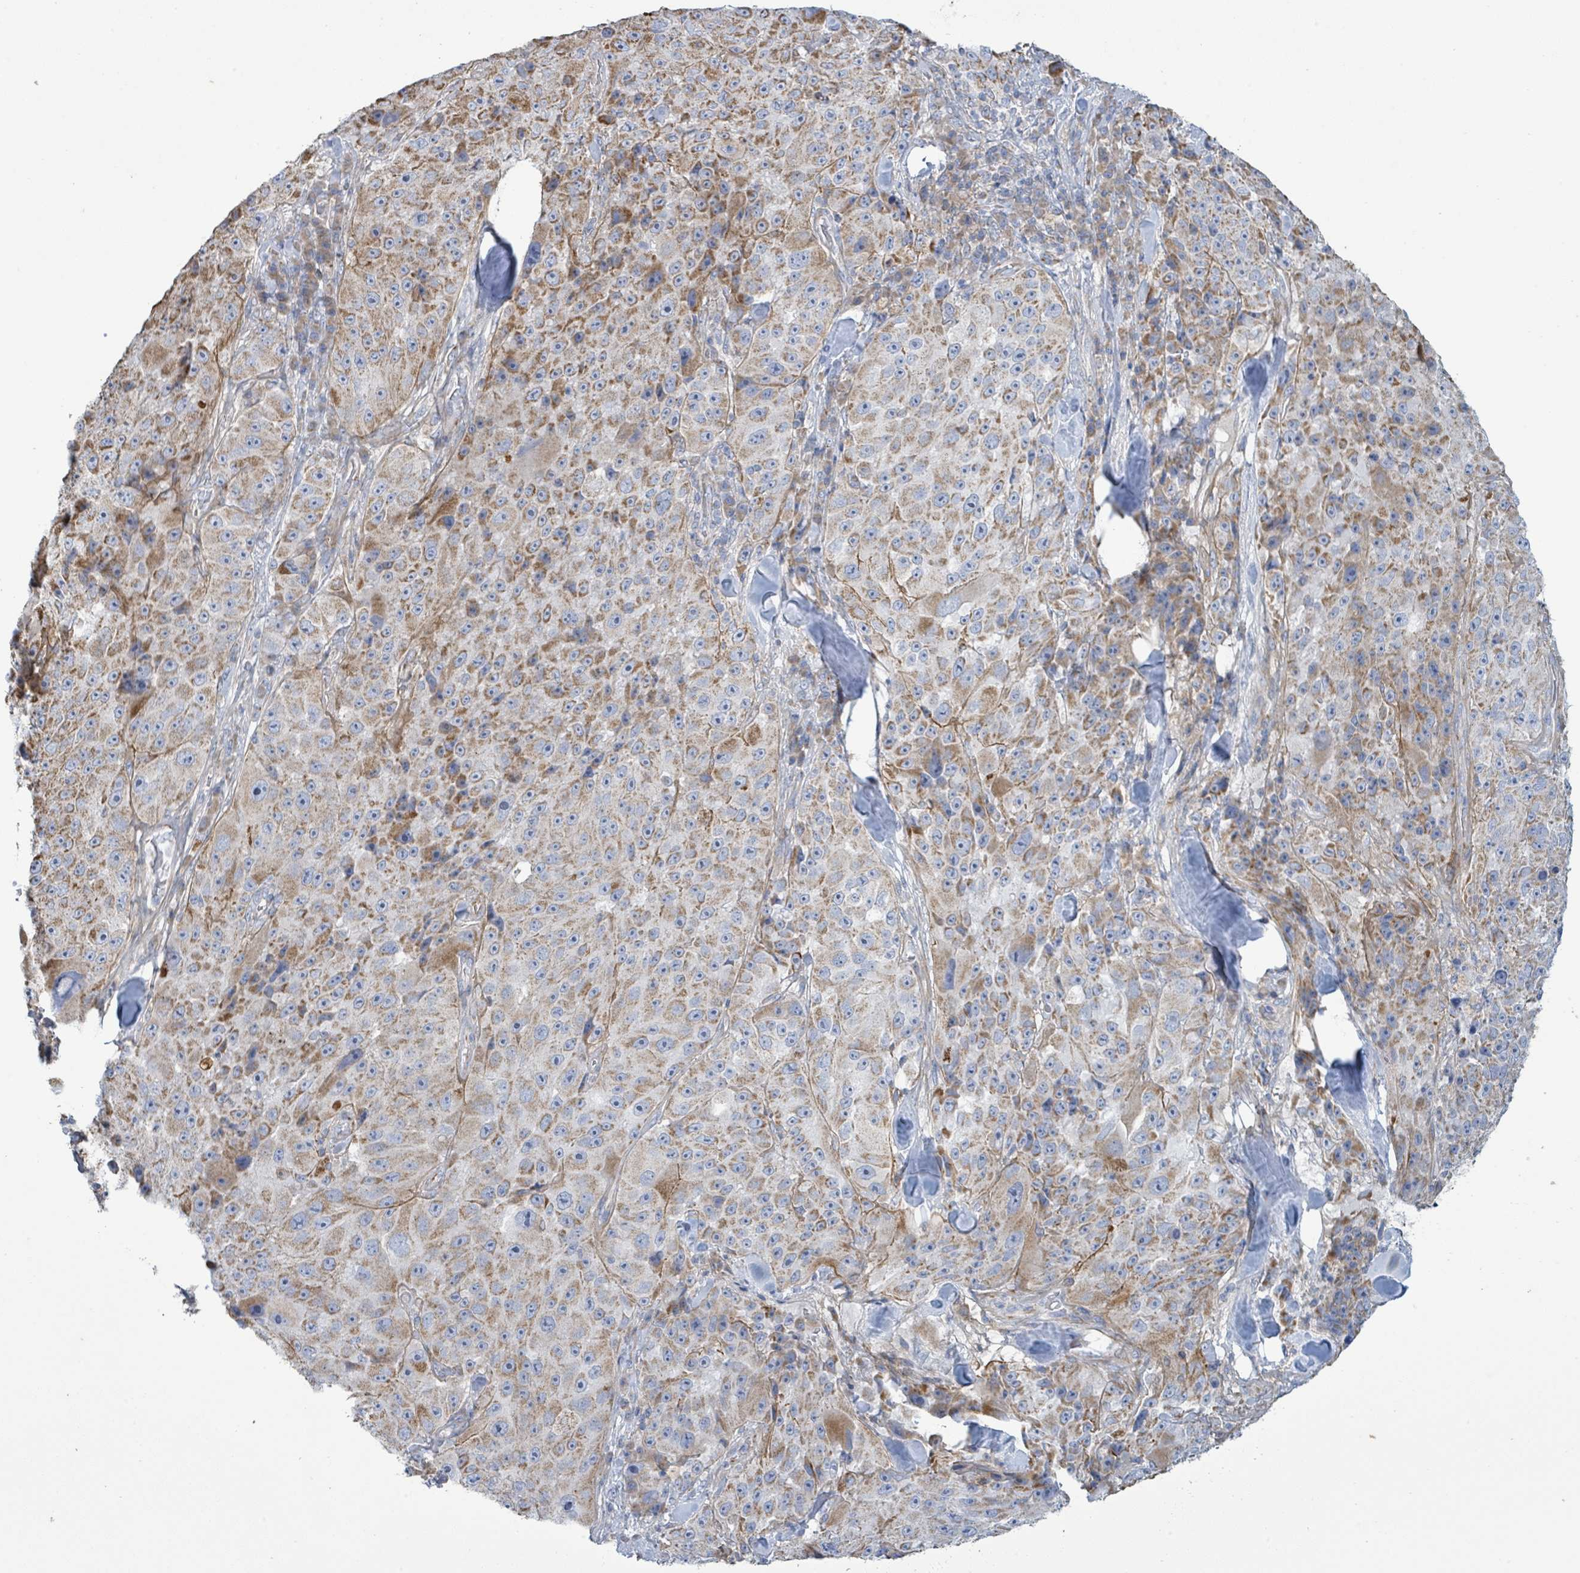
{"staining": {"intensity": "moderate", "quantity": ">75%", "location": "cytoplasmic/membranous"}, "tissue": "melanoma", "cell_type": "Tumor cells", "image_type": "cancer", "snomed": [{"axis": "morphology", "description": "Malignant melanoma, Metastatic site"}, {"axis": "topography", "description": "Lymph node"}], "caption": "Immunohistochemistry (IHC) of malignant melanoma (metastatic site) shows medium levels of moderate cytoplasmic/membranous positivity in about >75% of tumor cells.", "gene": "ALG12", "patient": {"sex": "male", "age": 62}}